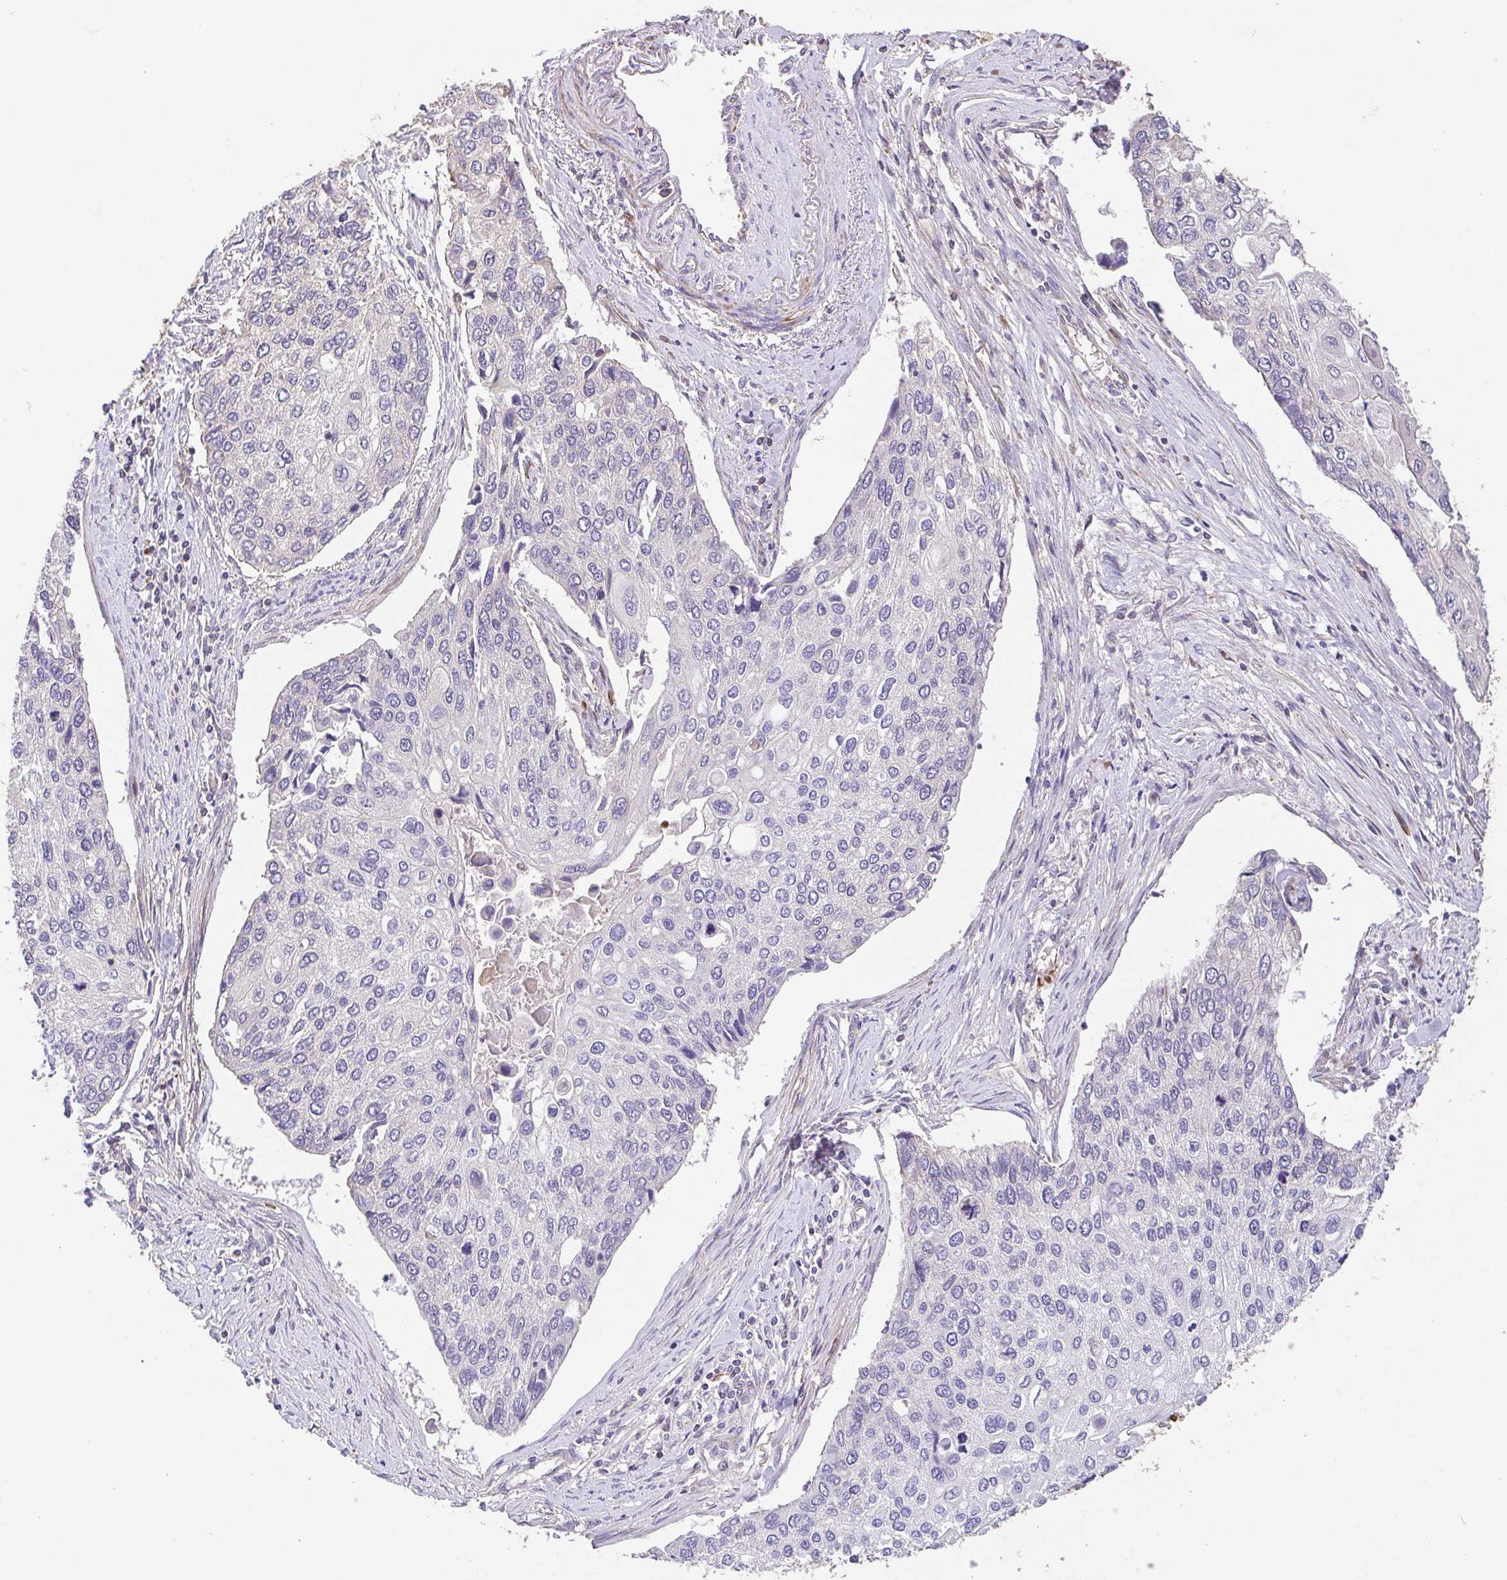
{"staining": {"intensity": "negative", "quantity": "none", "location": "none"}, "tissue": "lung cancer", "cell_type": "Tumor cells", "image_type": "cancer", "snomed": [{"axis": "morphology", "description": "Squamous cell carcinoma, NOS"}, {"axis": "morphology", "description": "Squamous cell carcinoma, metastatic, NOS"}, {"axis": "topography", "description": "Lung"}], "caption": "This is a image of immunohistochemistry (IHC) staining of lung metastatic squamous cell carcinoma, which shows no expression in tumor cells.", "gene": "IDE", "patient": {"sex": "male", "age": 63}}